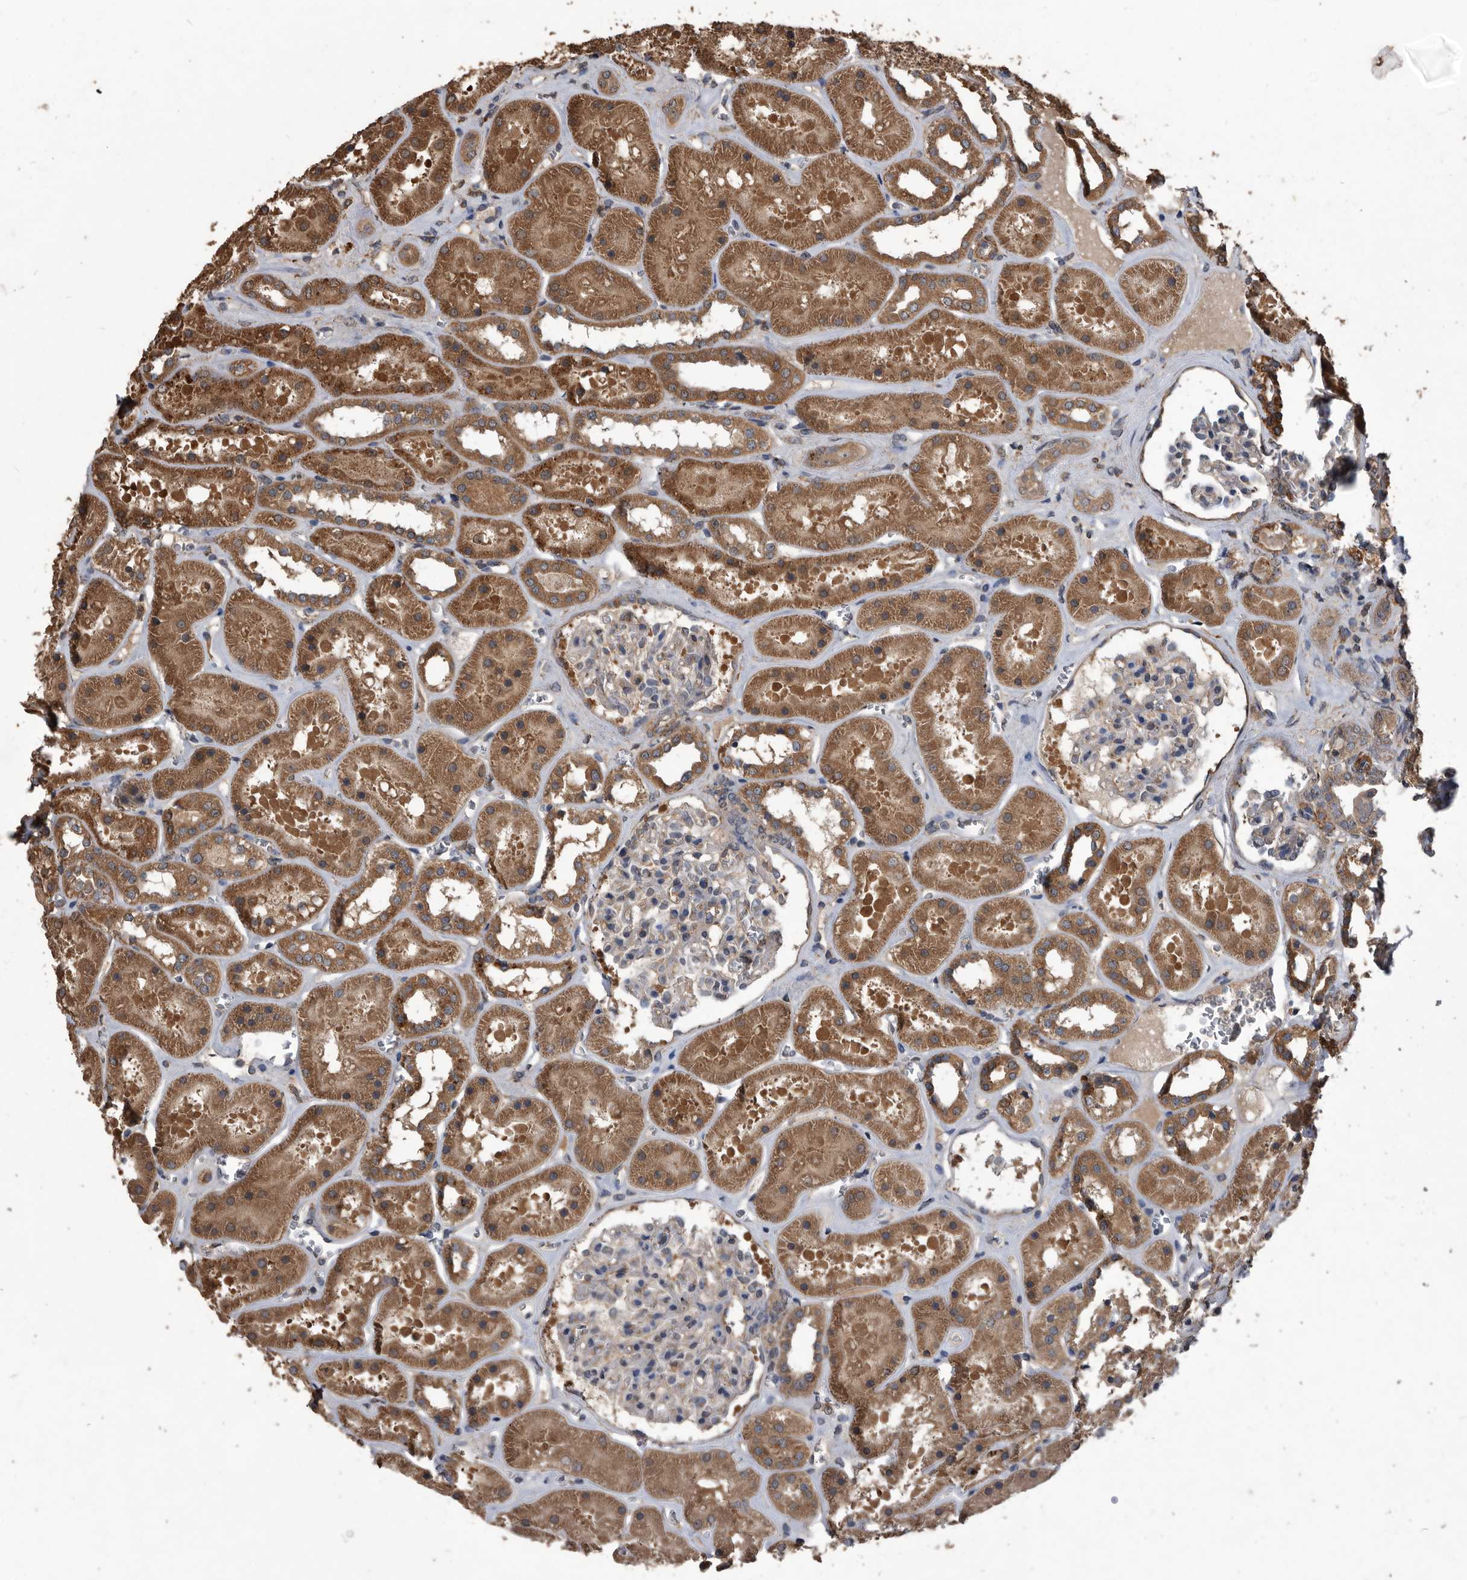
{"staining": {"intensity": "moderate", "quantity": "<25%", "location": "cytoplasmic/membranous"}, "tissue": "kidney", "cell_type": "Cells in glomeruli", "image_type": "normal", "snomed": [{"axis": "morphology", "description": "Normal tissue, NOS"}, {"axis": "topography", "description": "Kidney"}], "caption": "Immunohistochemistry image of normal kidney: human kidney stained using IHC exhibits low levels of moderate protein expression localized specifically in the cytoplasmic/membranous of cells in glomeruli, appearing as a cytoplasmic/membranous brown color.", "gene": "NRBP1", "patient": {"sex": "female", "age": 41}}